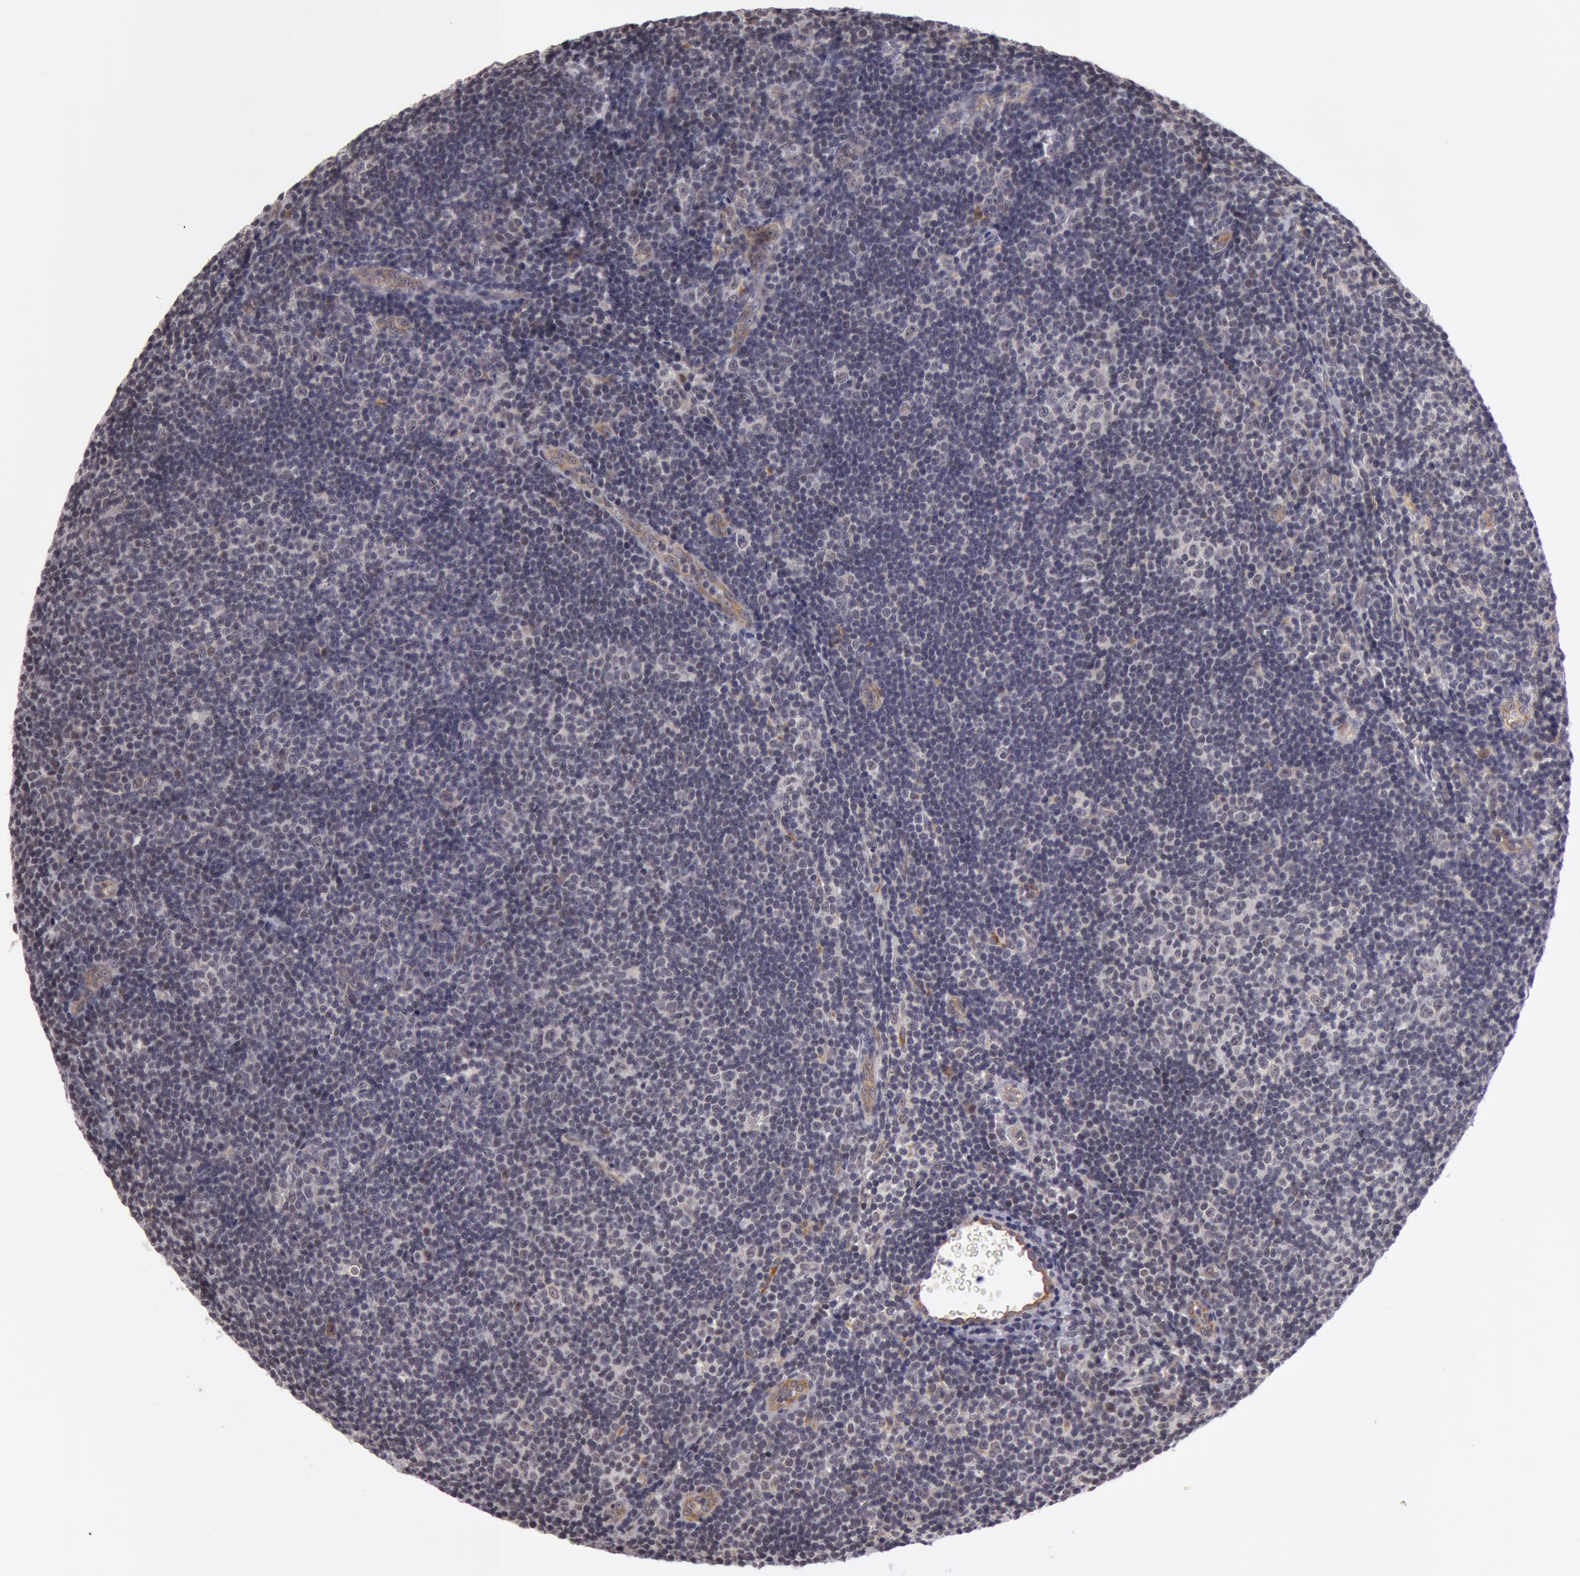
{"staining": {"intensity": "negative", "quantity": "none", "location": "none"}, "tissue": "lymphoma", "cell_type": "Tumor cells", "image_type": "cancer", "snomed": [{"axis": "morphology", "description": "Malignant lymphoma, non-Hodgkin's type, Low grade"}, {"axis": "topography", "description": "Lymph node"}], "caption": "A histopathology image of lymphoma stained for a protein exhibits no brown staining in tumor cells. Nuclei are stained in blue.", "gene": "SYTL4", "patient": {"sex": "male", "age": 49}}